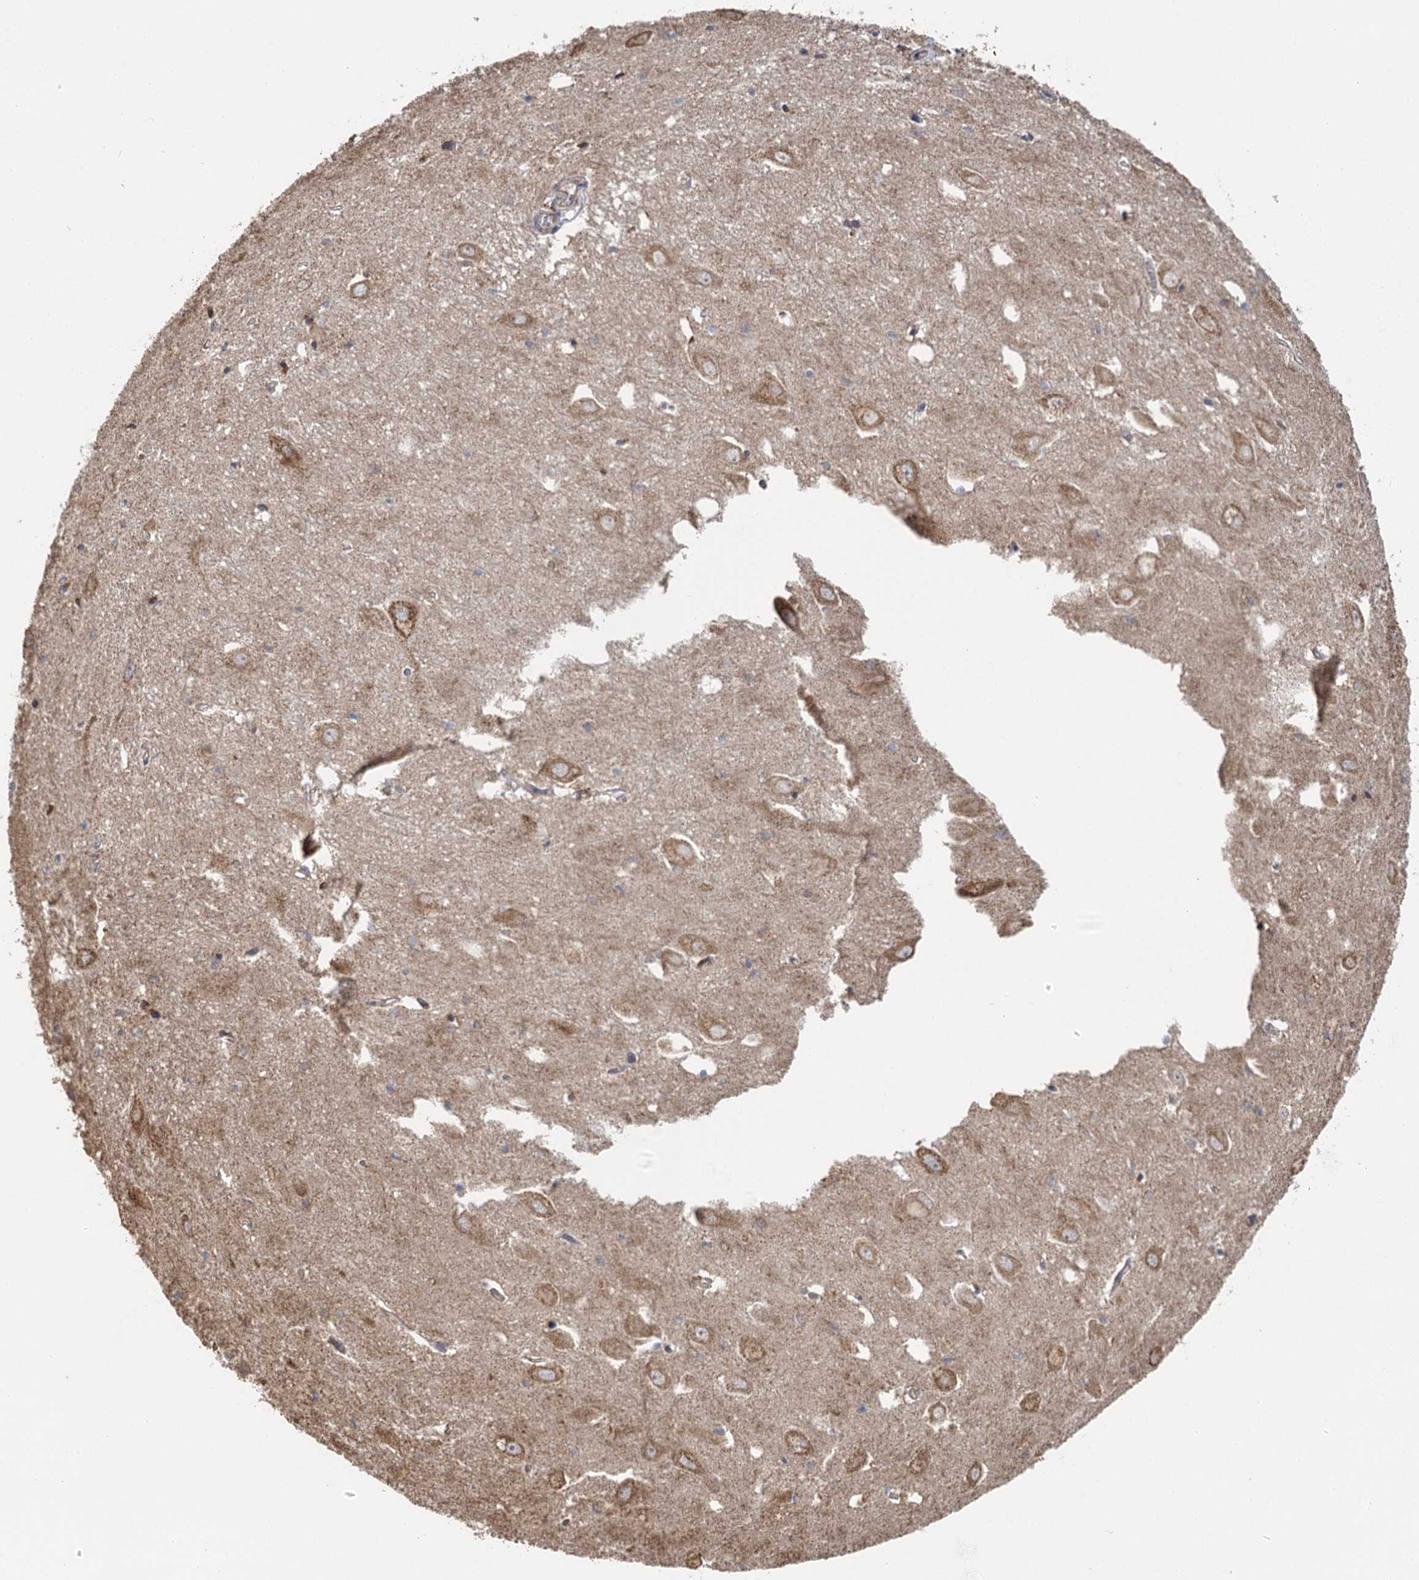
{"staining": {"intensity": "moderate", "quantity": "<25%", "location": "cytoplasmic/membranous"}, "tissue": "hippocampus", "cell_type": "Glial cells", "image_type": "normal", "snomed": [{"axis": "morphology", "description": "Normal tissue, NOS"}, {"axis": "topography", "description": "Hippocampus"}], "caption": "Protein analysis of normal hippocampus shows moderate cytoplasmic/membranous expression in approximately <25% of glial cells. Nuclei are stained in blue.", "gene": "IL11RA", "patient": {"sex": "female", "age": 64}}